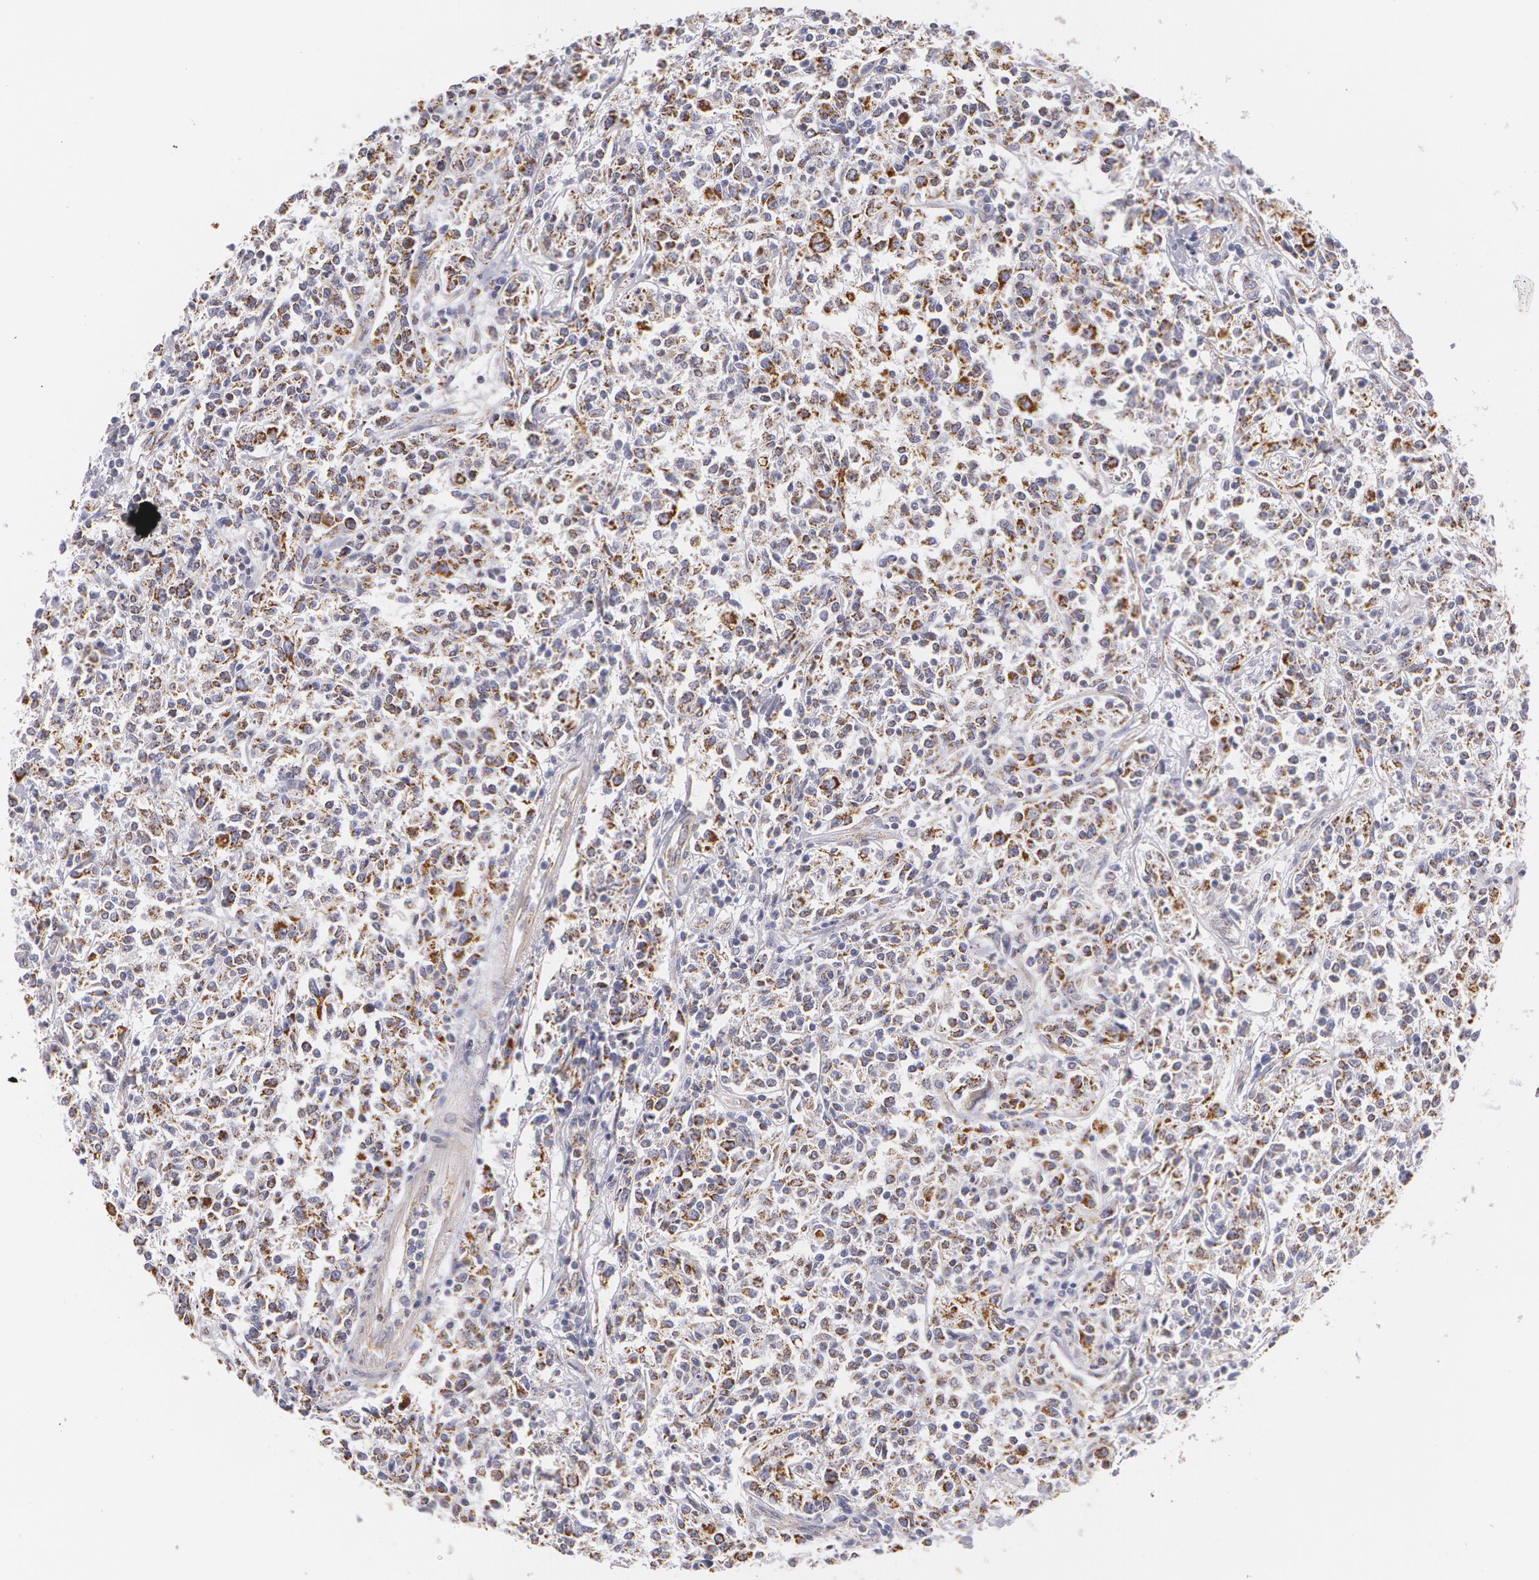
{"staining": {"intensity": "negative", "quantity": "none", "location": "none"}, "tissue": "lymphoma", "cell_type": "Tumor cells", "image_type": "cancer", "snomed": [{"axis": "morphology", "description": "Malignant lymphoma, non-Hodgkin's type, Low grade"}, {"axis": "topography", "description": "Small intestine"}], "caption": "DAB (3,3'-diaminobenzidine) immunohistochemical staining of human malignant lymphoma, non-Hodgkin's type (low-grade) shows no significant expression in tumor cells.", "gene": "KRT18", "patient": {"sex": "female", "age": 59}}